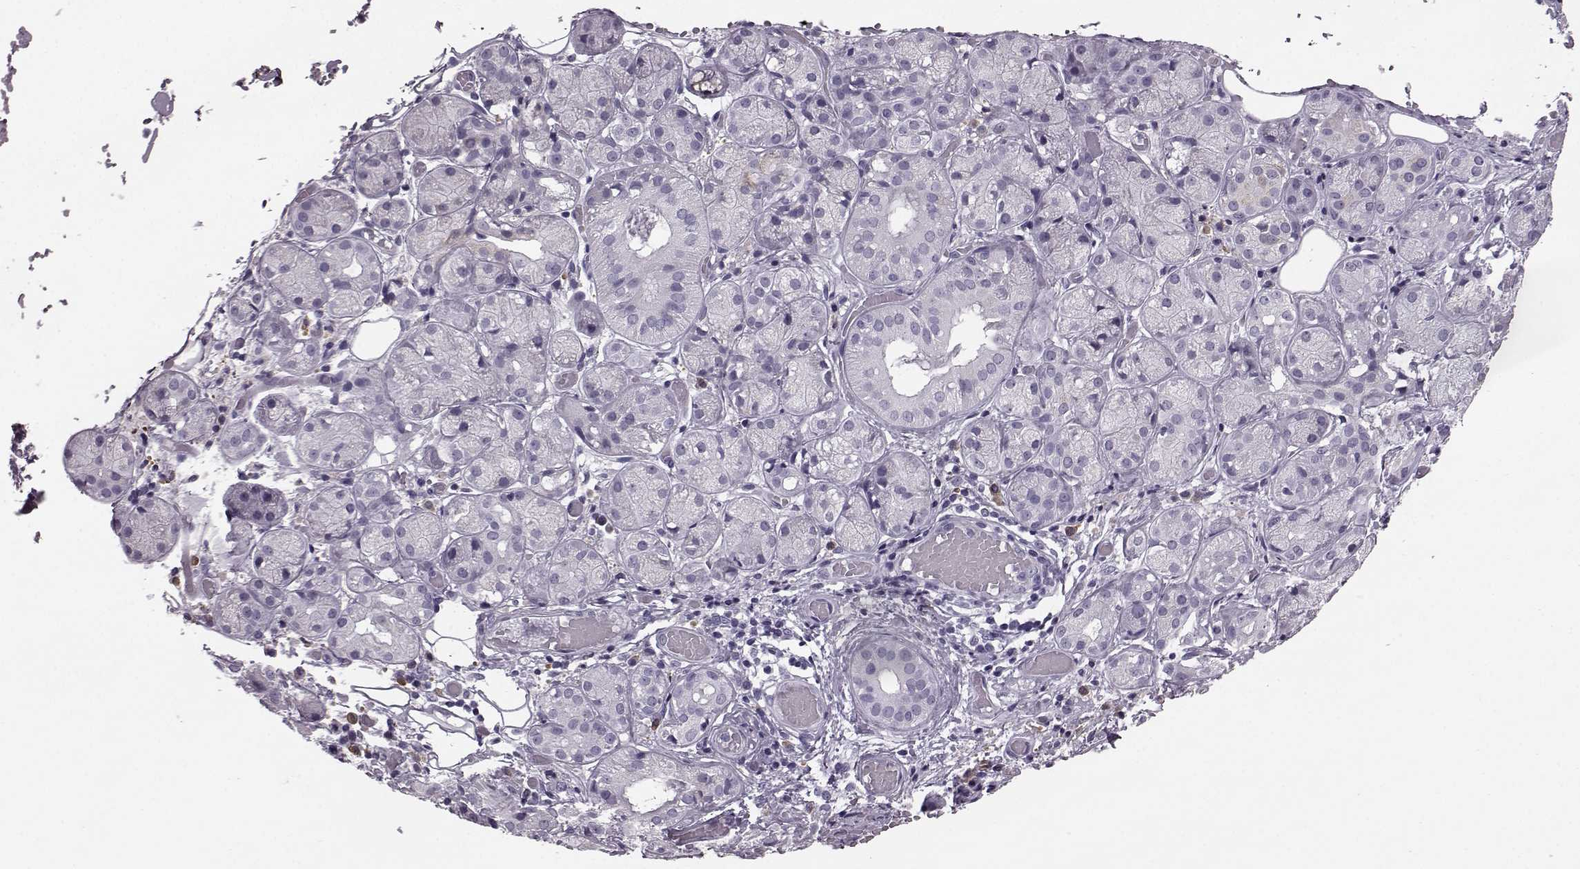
{"staining": {"intensity": "negative", "quantity": "none", "location": "none"}, "tissue": "salivary gland", "cell_type": "Glandular cells", "image_type": "normal", "snomed": [{"axis": "morphology", "description": "Normal tissue, NOS"}, {"axis": "topography", "description": "Salivary gland"}, {"axis": "topography", "description": "Peripheral nerve tissue"}], "caption": "An immunohistochemistry micrograph of normal salivary gland is shown. There is no staining in glandular cells of salivary gland.", "gene": "JSRP1", "patient": {"sex": "male", "age": 71}}